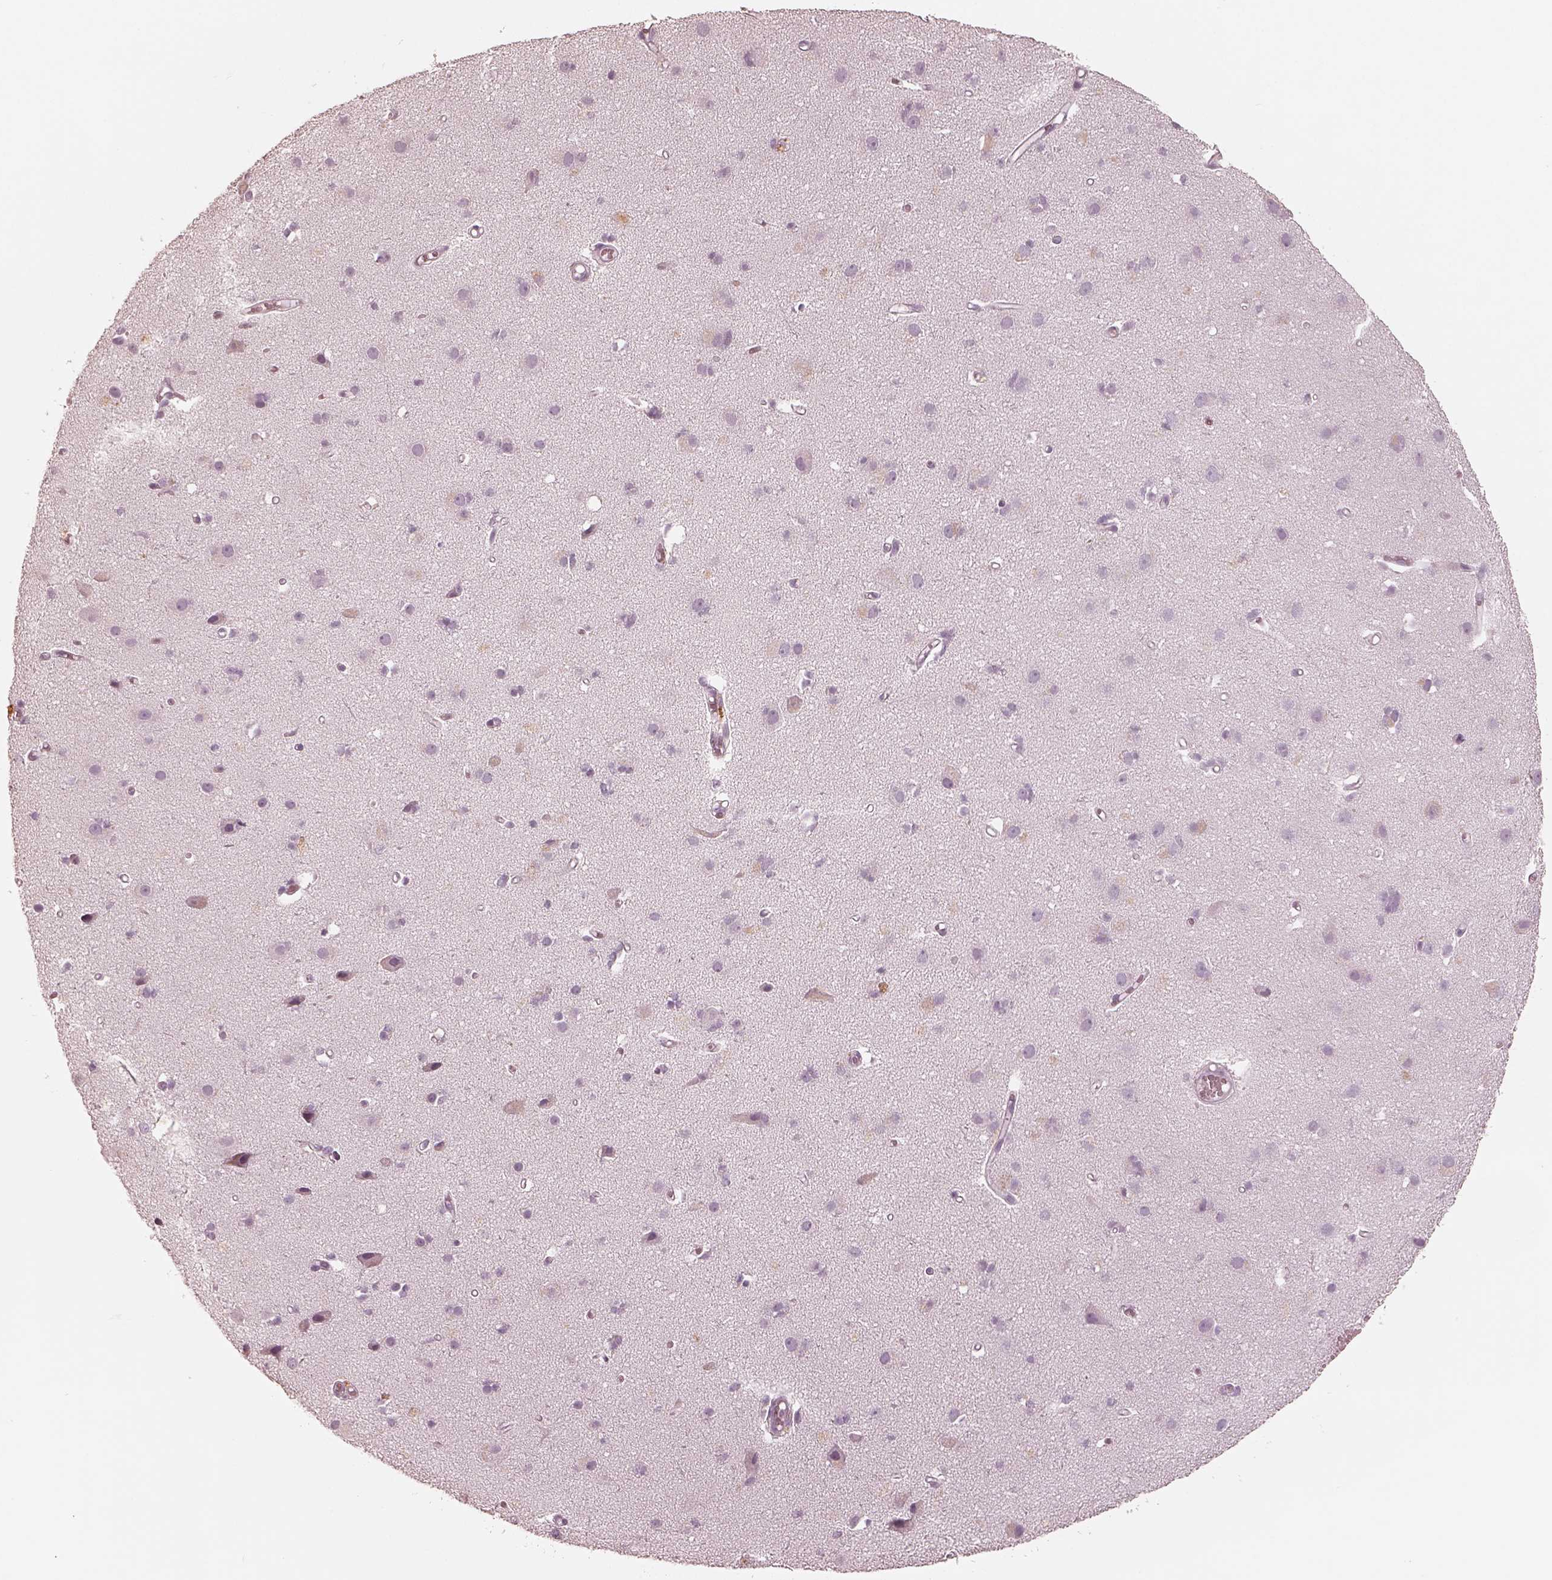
{"staining": {"intensity": "negative", "quantity": "none", "location": "none"}, "tissue": "cerebral cortex", "cell_type": "Endothelial cells", "image_type": "normal", "snomed": [{"axis": "morphology", "description": "Normal tissue, NOS"}, {"axis": "morphology", "description": "Glioma, malignant, High grade"}, {"axis": "topography", "description": "Cerebral cortex"}], "caption": "This histopathology image is of benign cerebral cortex stained with IHC to label a protein in brown with the nuclei are counter-stained blue. There is no expression in endothelial cells.", "gene": "ACACB", "patient": {"sex": "male", "age": 71}}